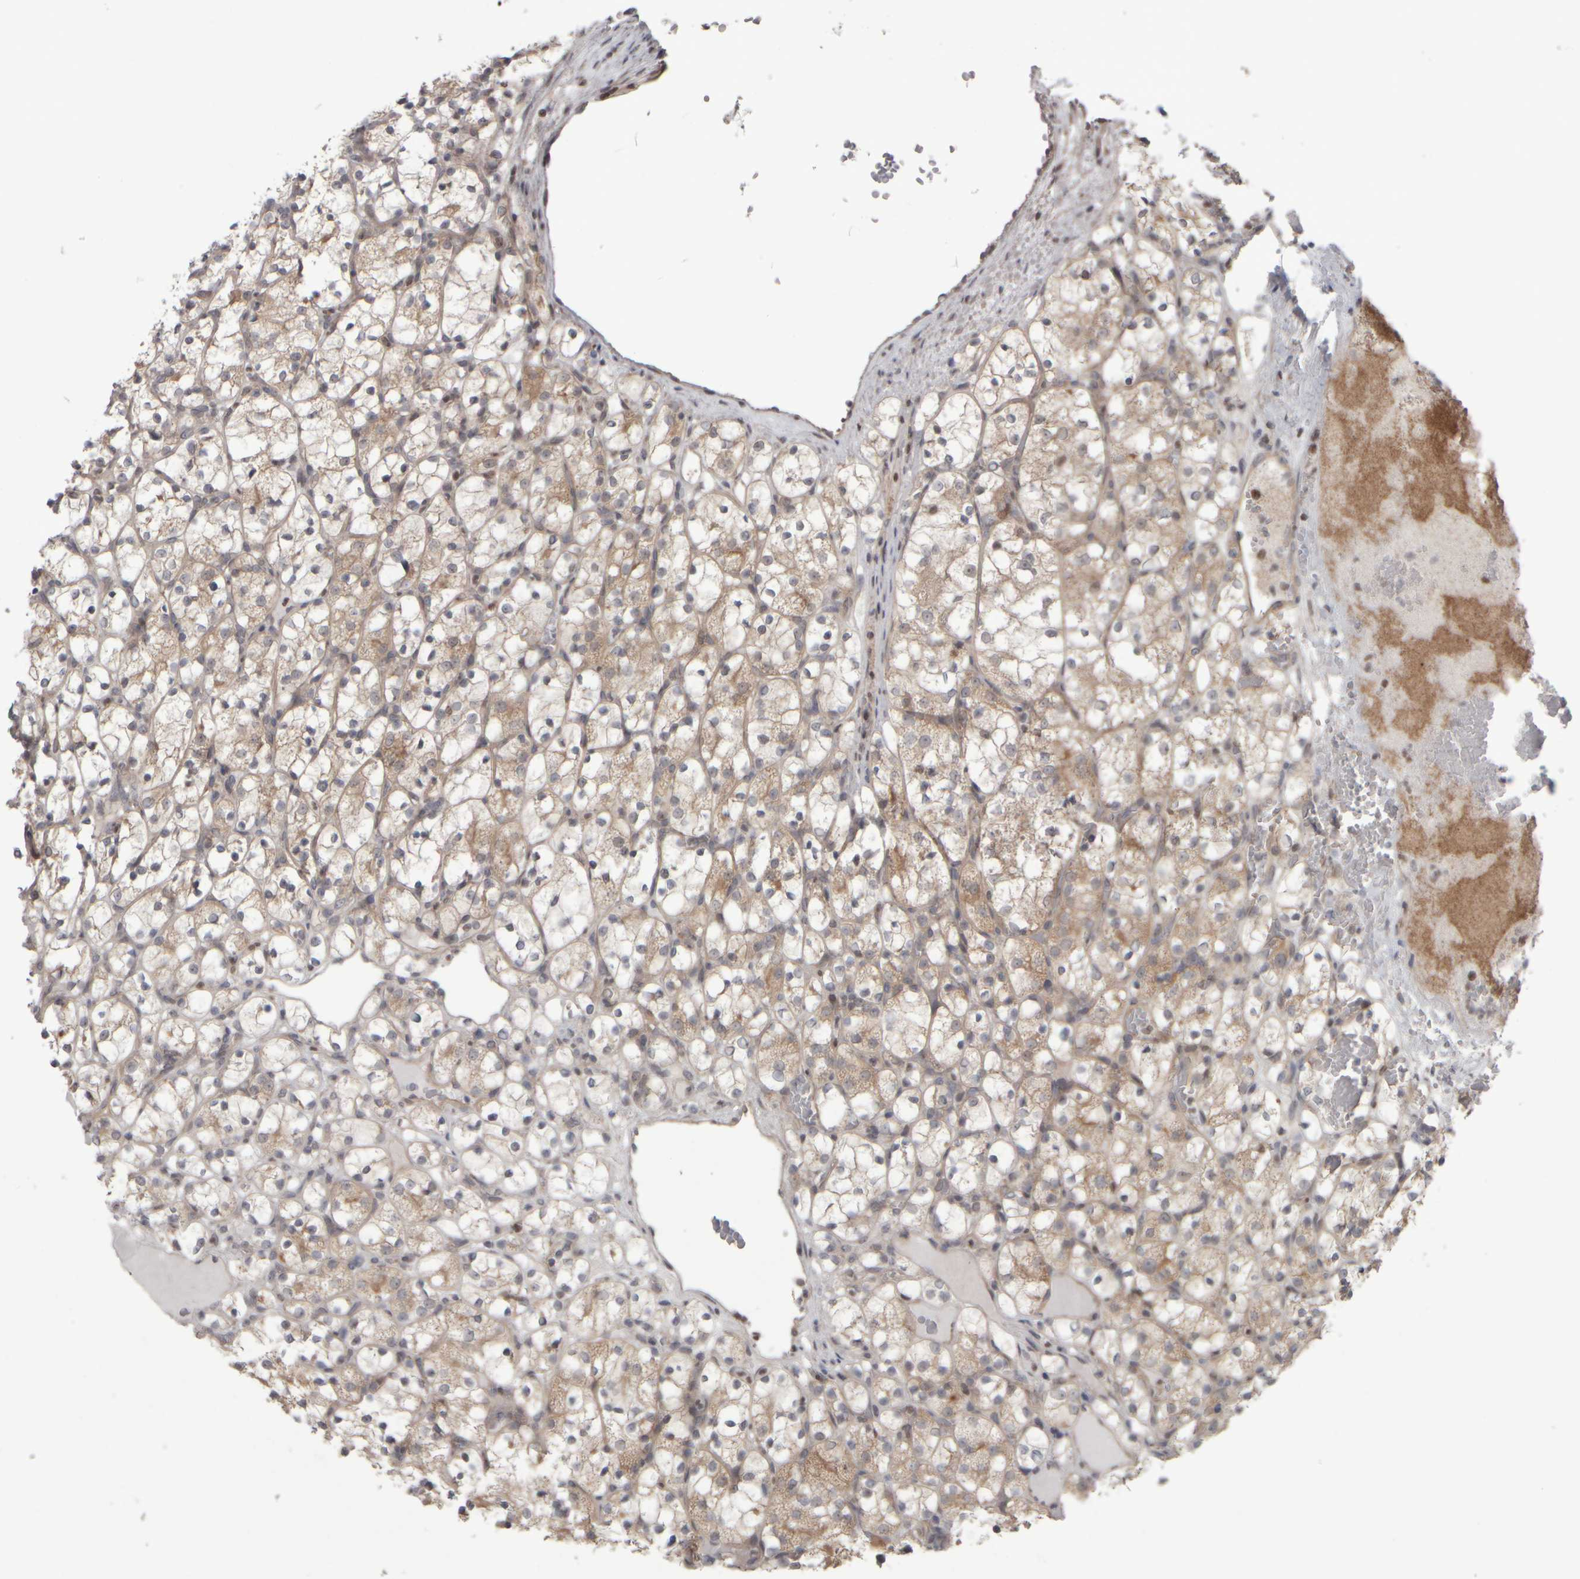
{"staining": {"intensity": "weak", "quantity": ">75%", "location": "cytoplasmic/membranous"}, "tissue": "renal cancer", "cell_type": "Tumor cells", "image_type": "cancer", "snomed": [{"axis": "morphology", "description": "Adenocarcinoma, NOS"}, {"axis": "topography", "description": "Kidney"}], "caption": "DAB immunohistochemical staining of human adenocarcinoma (renal) reveals weak cytoplasmic/membranous protein positivity in about >75% of tumor cells. Using DAB (3,3'-diaminobenzidine) (brown) and hematoxylin (blue) stains, captured at high magnification using brightfield microscopy.", "gene": "CWC27", "patient": {"sex": "female", "age": 69}}